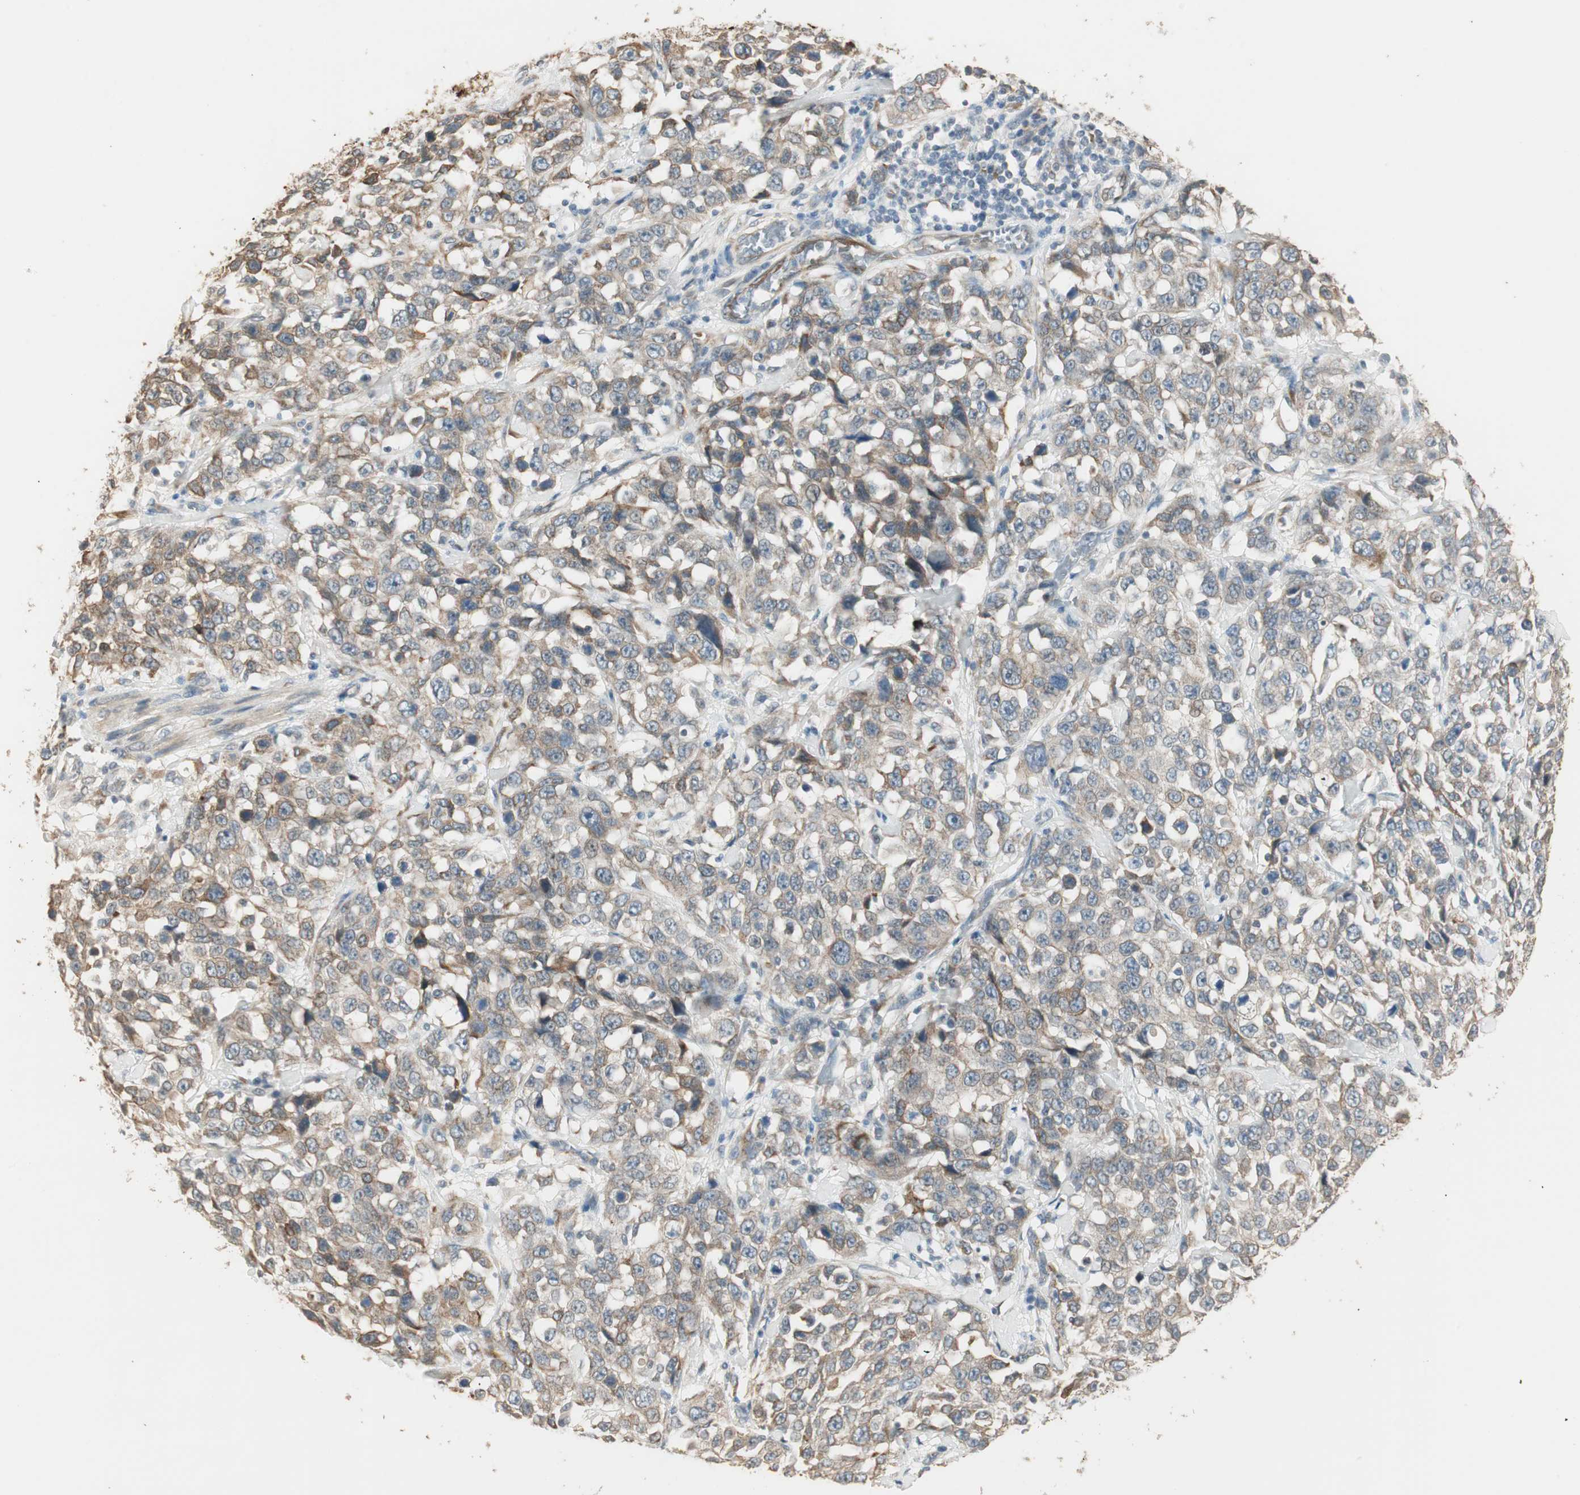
{"staining": {"intensity": "moderate", "quantity": ">75%", "location": "cytoplasmic/membranous"}, "tissue": "stomach cancer", "cell_type": "Tumor cells", "image_type": "cancer", "snomed": [{"axis": "morphology", "description": "Normal tissue, NOS"}, {"axis": "morphology", "description": "Adenocarcinoma, NOS"}, {"axis": "topography", "description": "Stomach"}], "caption": "Immunohistochemical staining of human stomach adenocarcinoma exhibits medium levels of moderate cytoplasmic/membranous expression in approximately >75% of tumor cells.", "gene": "TASOR", "patient": {"sex": "male", "age": 48}}